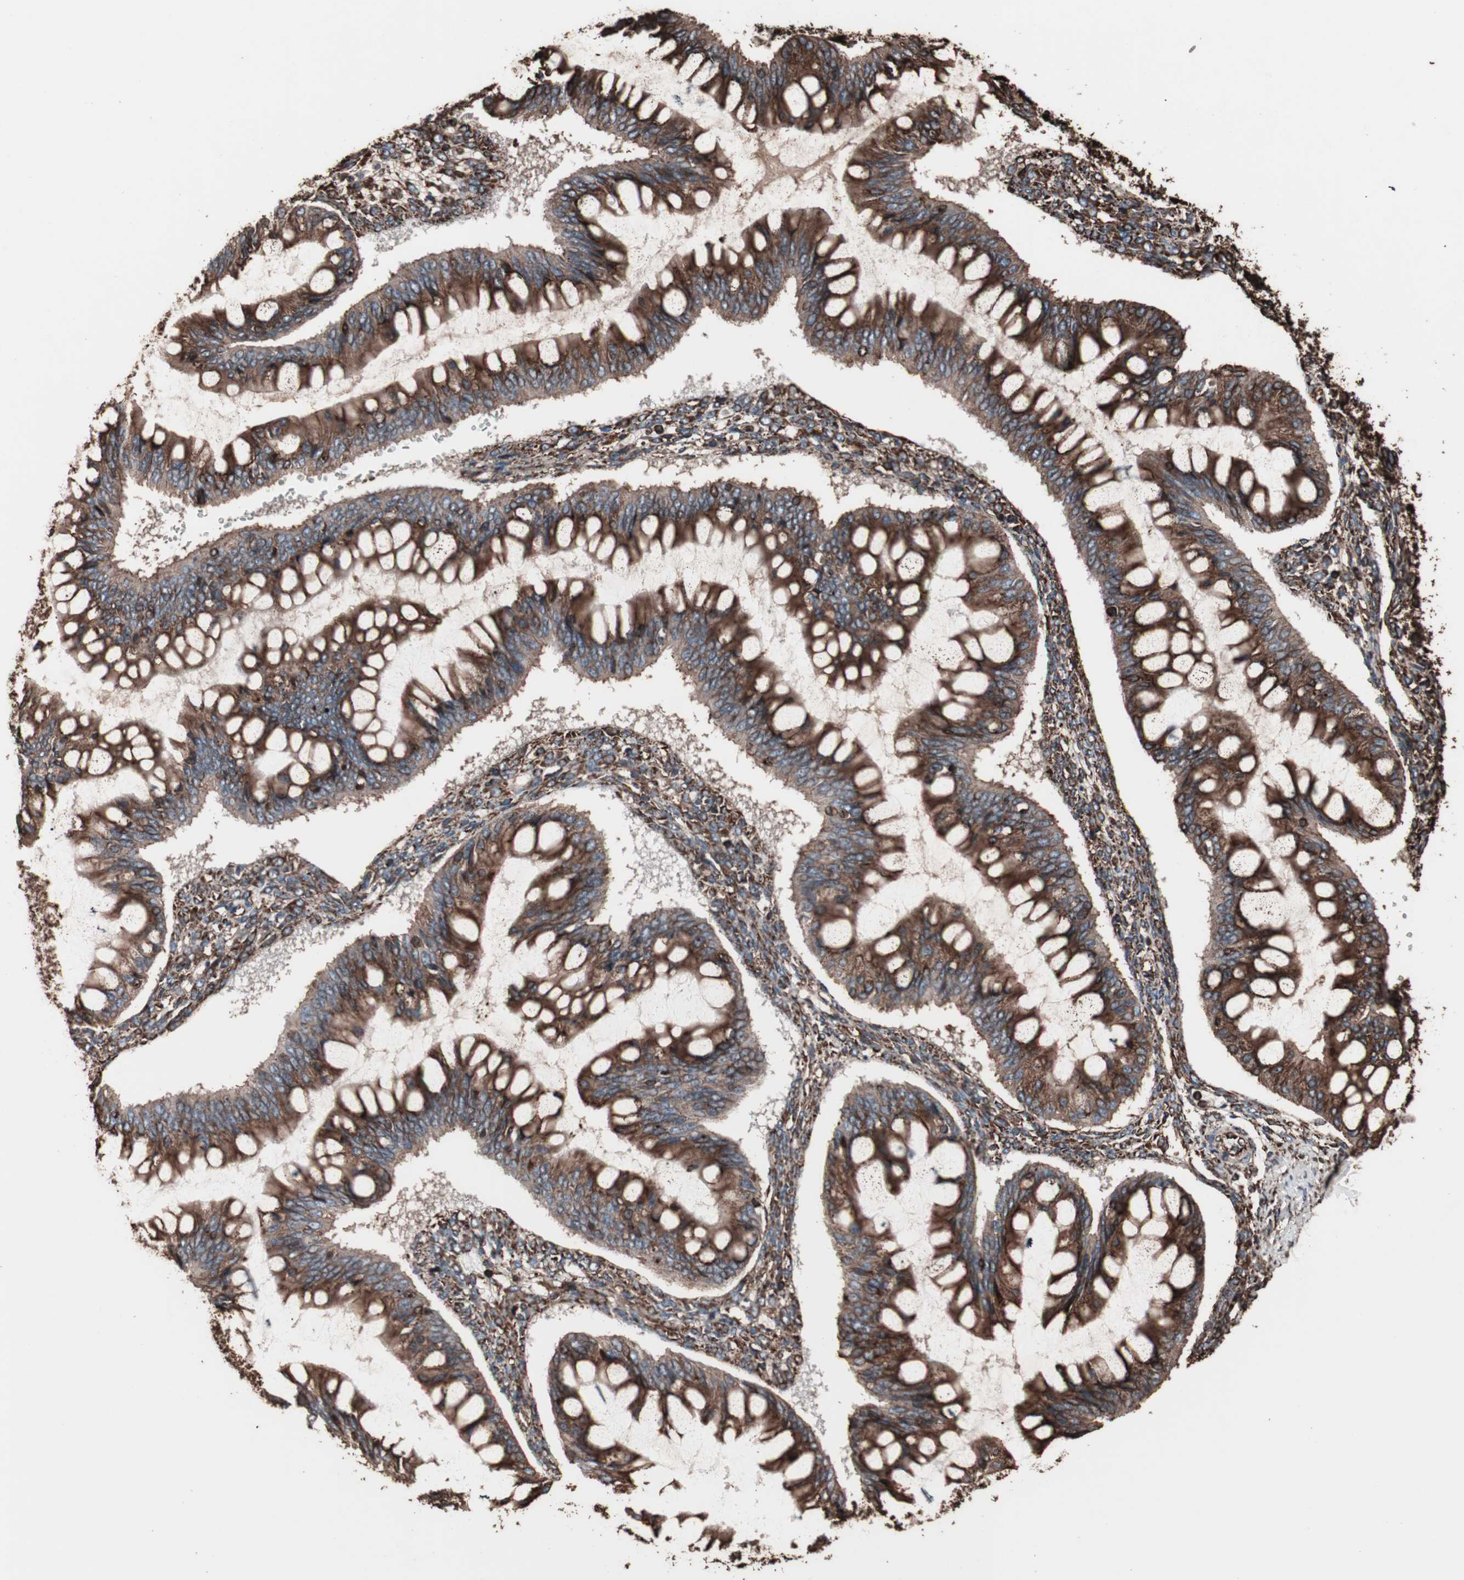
{"staining": {"intensity": "strong", "quantity": ">75%", "location": "cytoplasmic/membranous"}, "tissue": "ovarian cancer", "cell_type": "Tumor cells", "image_type": "cancer", "snomed": [{"axis": "morphology", "description": "Cystadenocarcinoma, mucinous, NOS"}, {"axis": "topography", "description": "Ovary"}], "caption": "Ovarian mucinous cystadenocarcinoma stained for a protein displays strong cytoplasmic/membranous positivity in tumor cells.", "gene": "HSP90B1", "patient": {"sex": "female", "age": 73}}